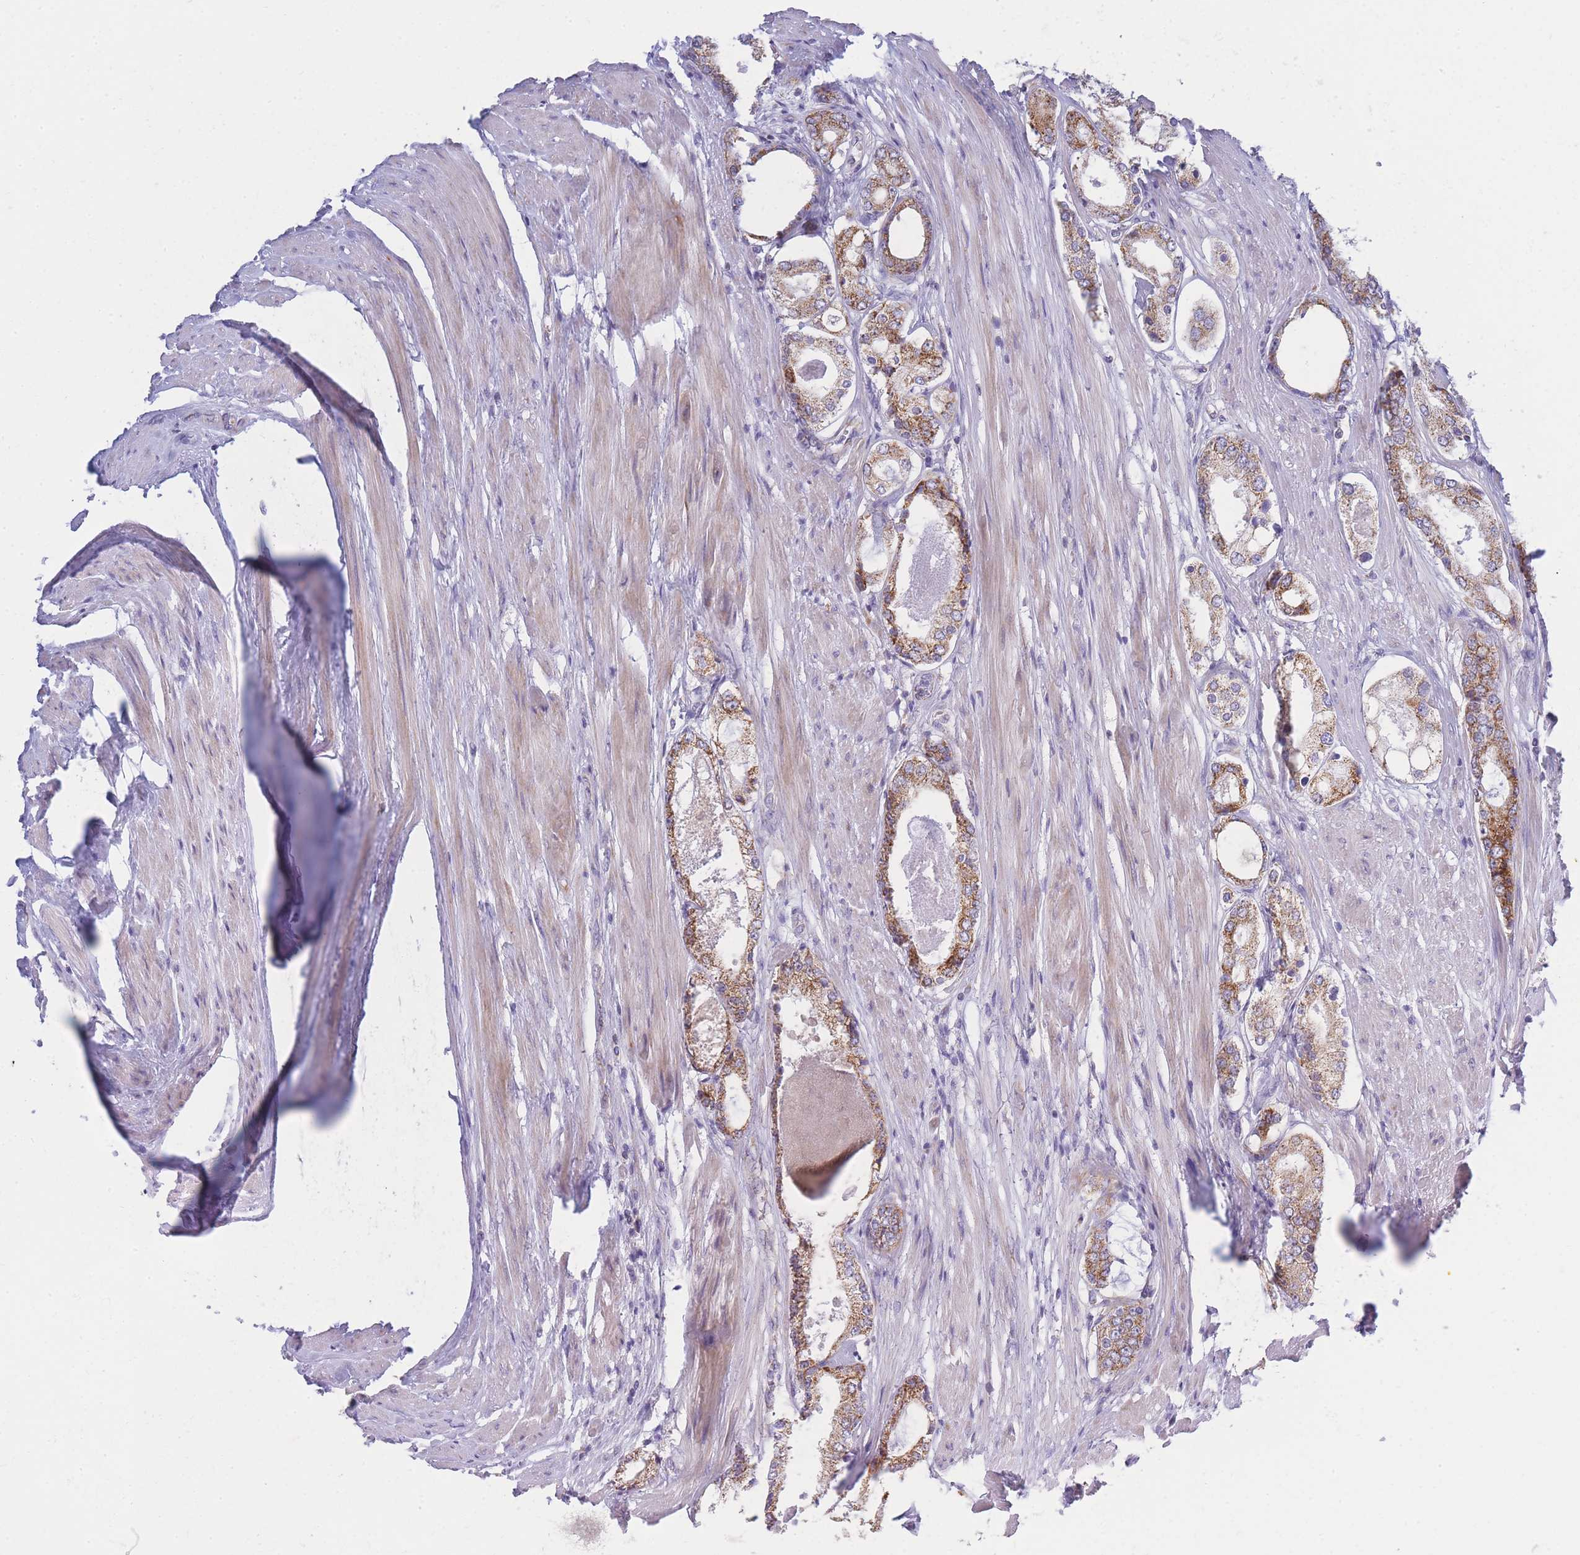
{"staining": {"intensity": "moderate", "quantity": ">75%", "location": "cytoplasmic/membranous"}, "tissue": "prostate cancer", "cell_type": "Tumor cells", "image_type": "cancer", "snomed": [{"axis": "morphology", "description": "Adenocarcinoma, Low grade"}, {"axis": "topography", "description": "Prostate"}], "caption": "Immunohistochemistry of human low-grade adenocarcinoma (prostate) exhibits medium levels of moderate cytoplasmic/membranous positivity in approximately >75% of tumor cells.", "gene": "MRPS11", "patient": {"sex": "male", "age": 68}}